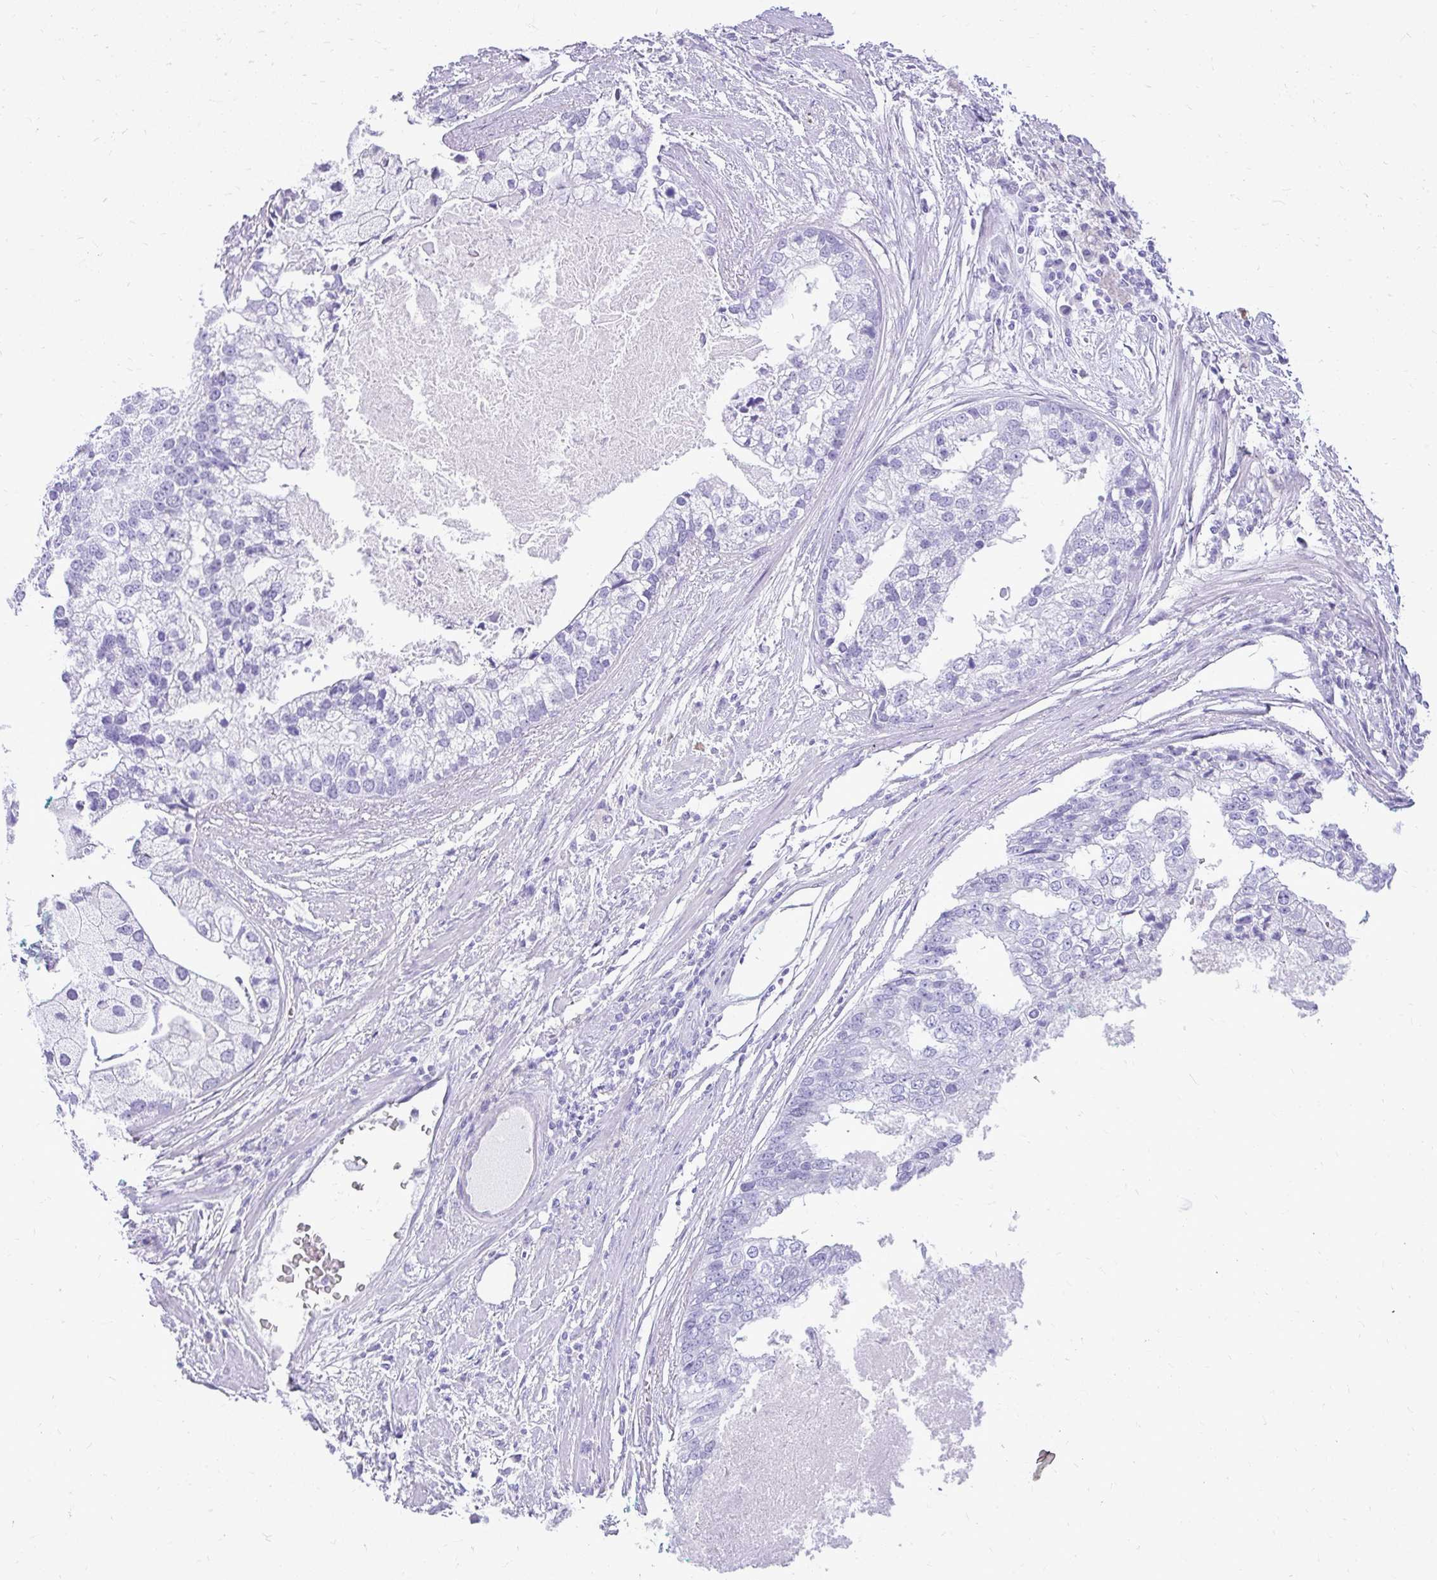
{"staining": {"intensity": "negative", "quantity": "none", "location": "none"}, "tissue": "prostate cancer", "cell_type": "Tumor cells", "image_type": "cancer", "snomed": [{"axis": "morphology", "description": "Adenocarcinoma, High grade"}, {"axis": "topography", "description": "Prostate"}], "caption": "Prostate cancer (adenocarcinoma (high-grade)) was stained to show a protein in brown. There is no significant positivity in tumor cells. Brightfield microscopy of immunohistochemistry stained with DAB (brown) and hematoxylin (blue), captured at high magnification.", "gene": "PRAP1", "patient": {"sex": "male", "age": 62}}